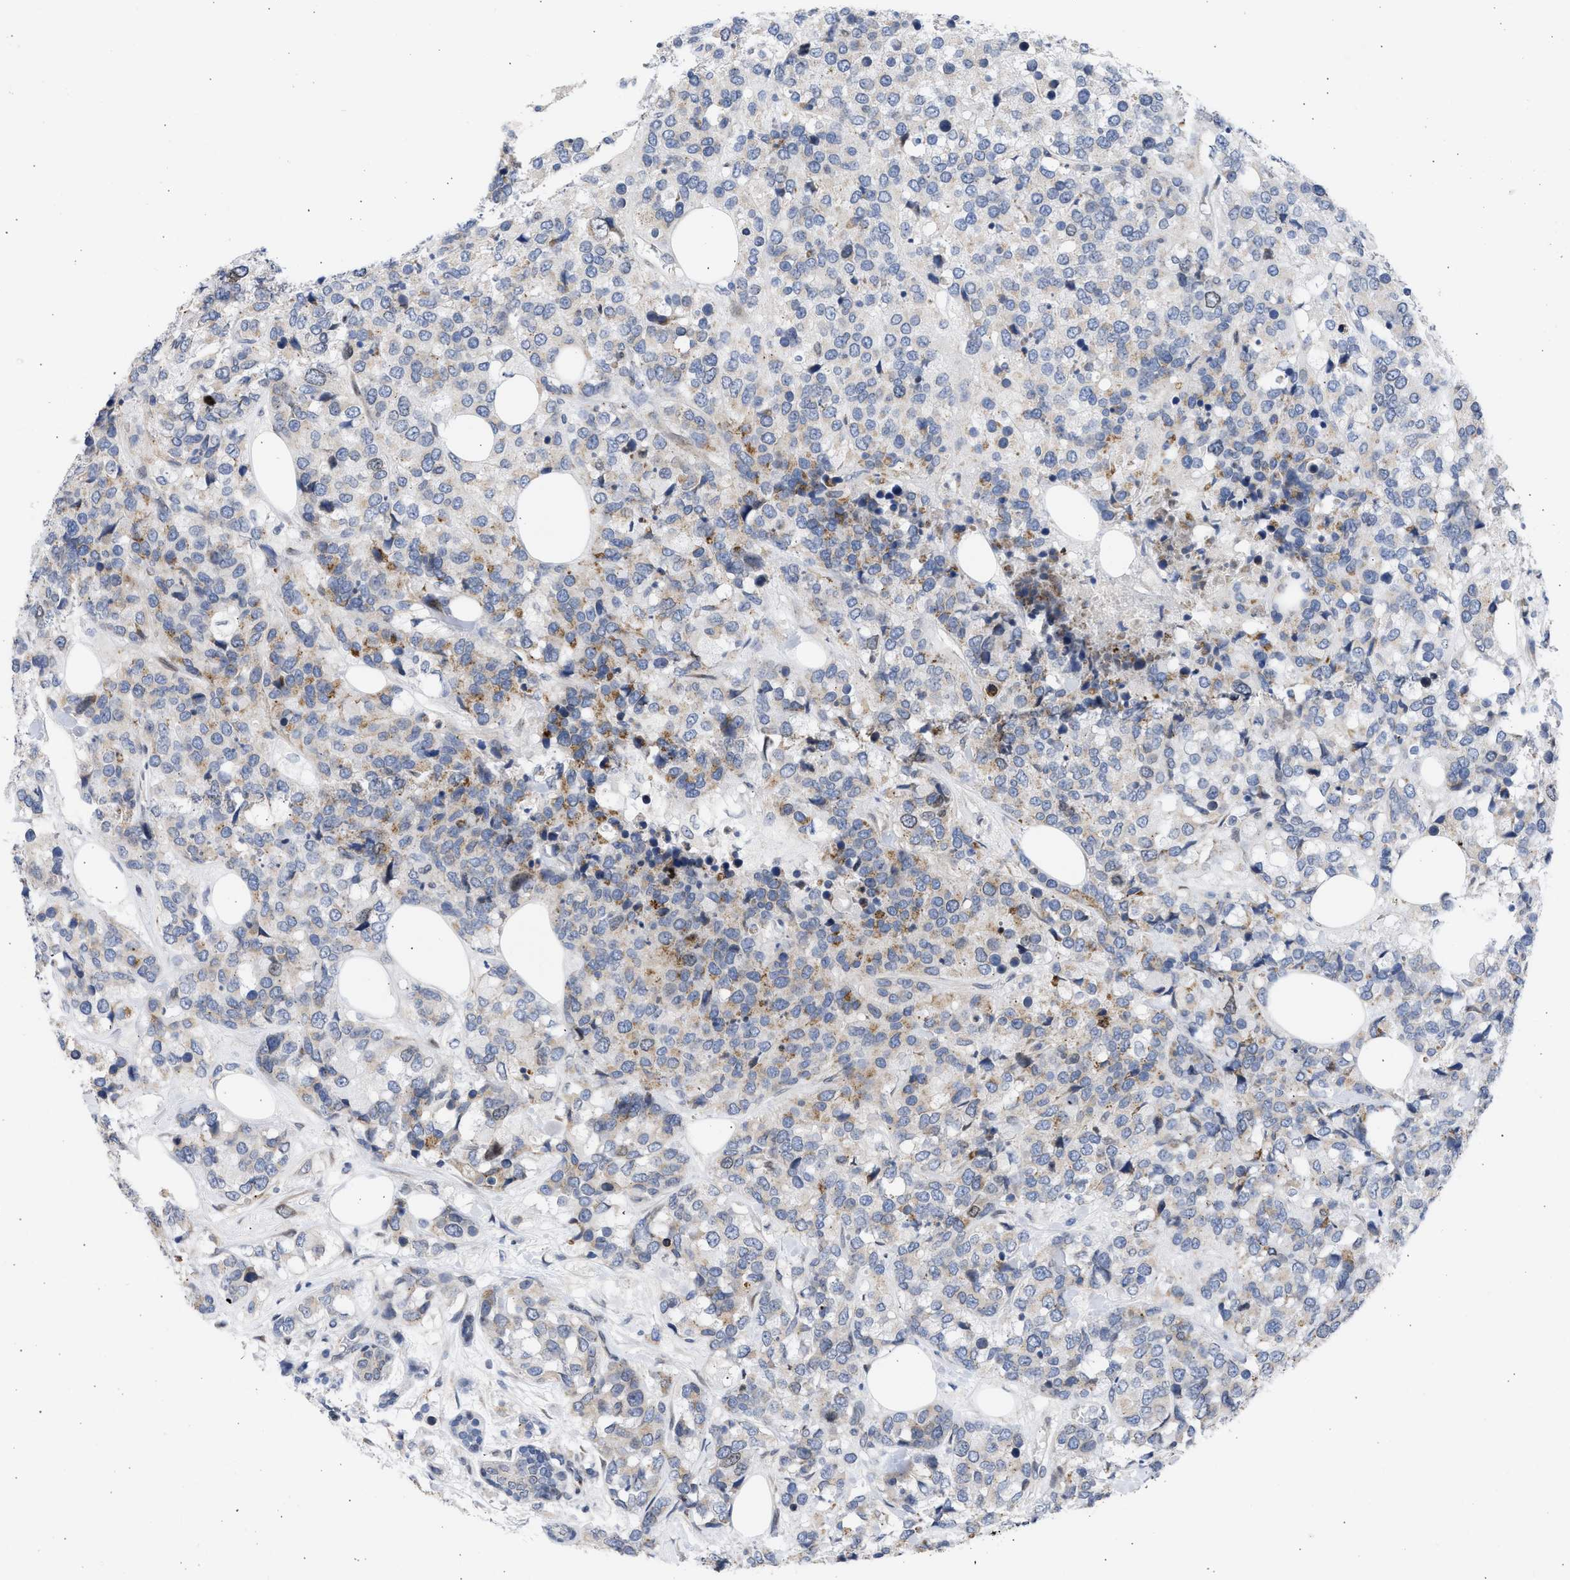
{"staining": {"intensity": "weak", "quantity": "<25%", "location": "cytoplasmic/membranous"}, "tissue": "breast cancer", "cell_type": "Tumor cells", "image_type": "cancer", "snomed": [{"axis": "morphology", "description": "Lobular carcinoma"}, {"axis": "topography", "description": "Breast"}], "caption": "There is no significant staining in tumor cells of breast cancer.", "gene": "NUP35", "patient": {"sex": "female", "age": 59}}